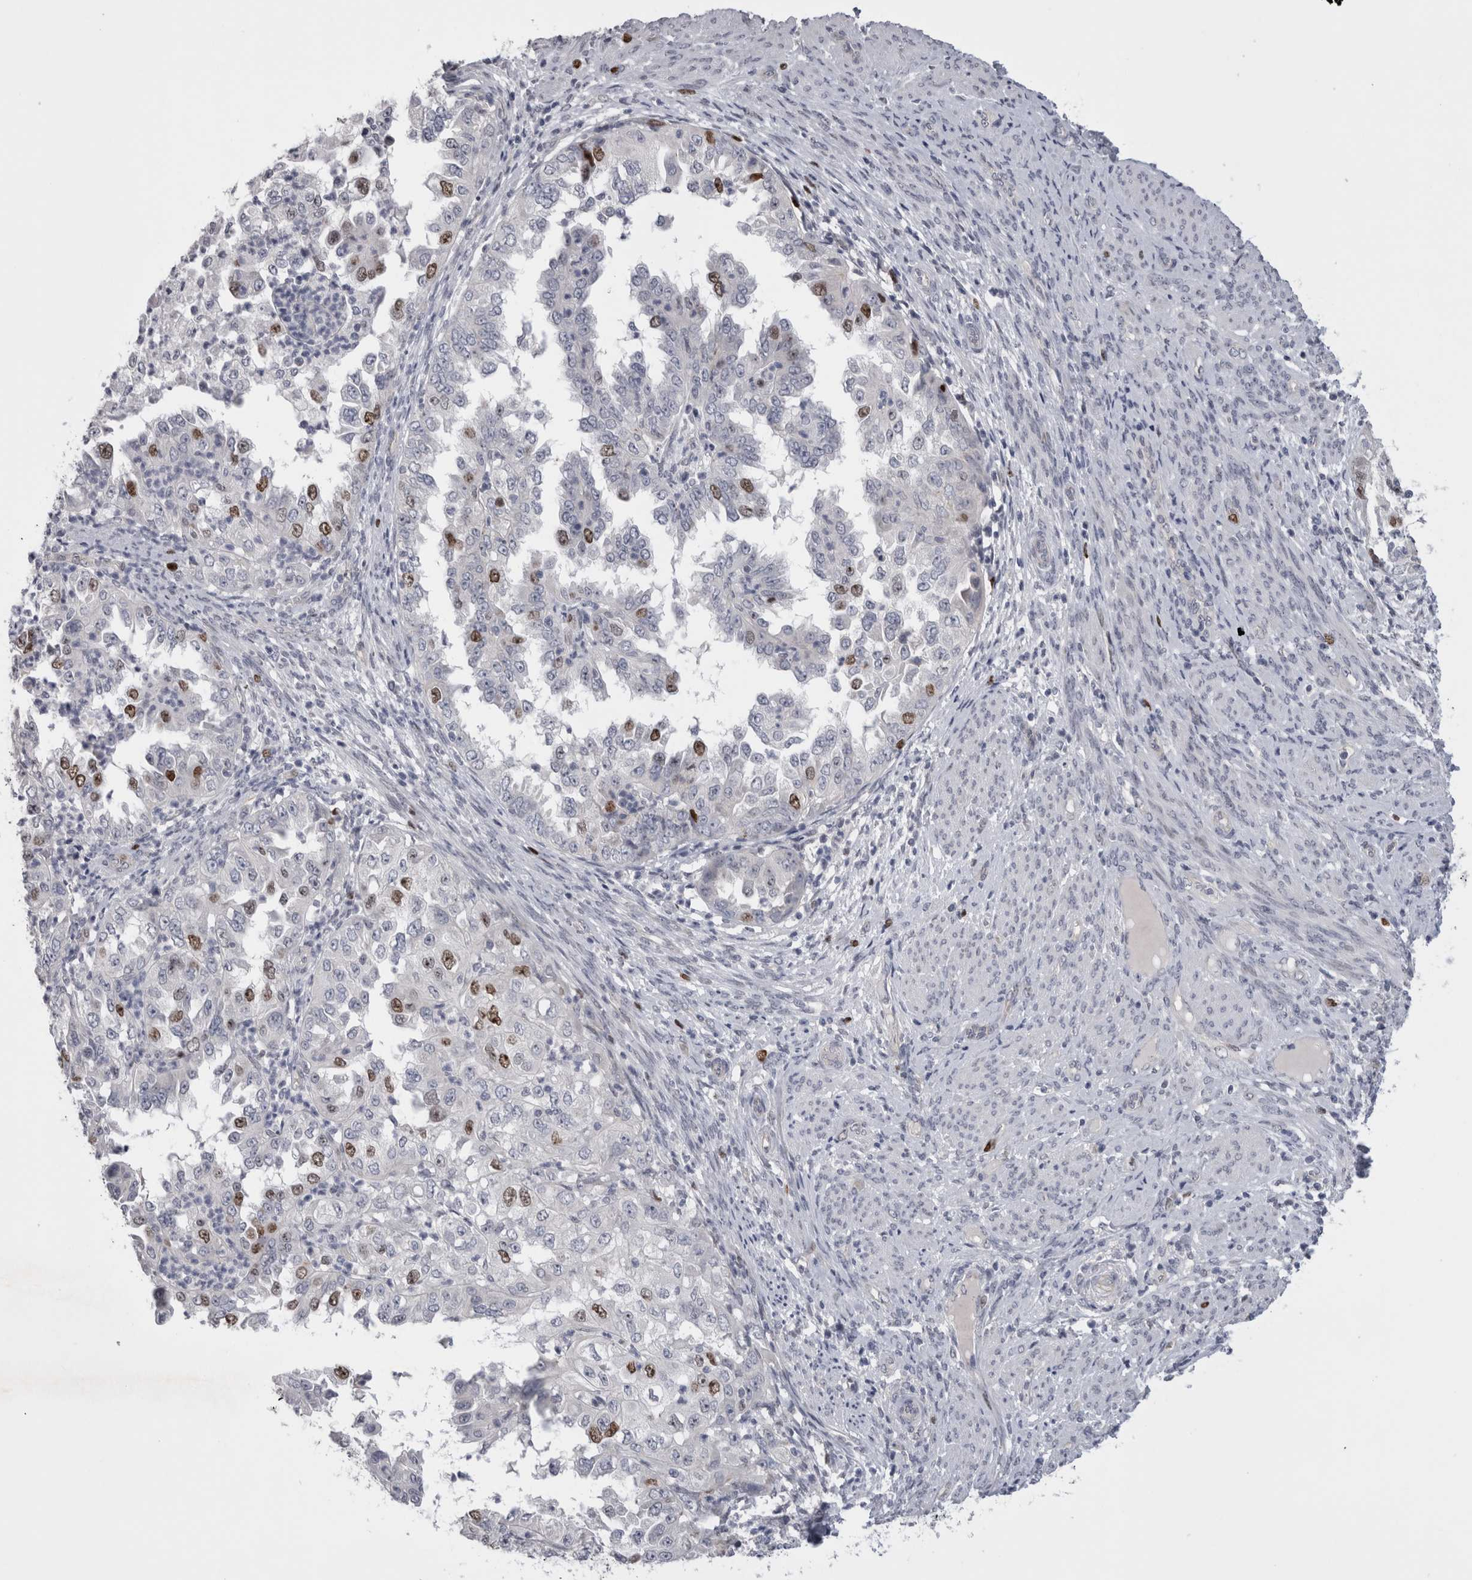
{"staining": {"intensity": "moderate", "quantity": "<25%", "location": "nuclear"}, "tissue": "endometrial cancer", "cell_type": "Tumor cells", "image_type": "cancer", "snomed": [{"axis": "morphology", "description": "Adenocarcinoma, NOS"}, {"axis": "topography", "description": "Endometrium"}], "caption": "A brown stain labels moderate nuclear expression of a protein in endometrial adenocarcinoma tumor cells.", "gene": "KIF18B", "patient": {"sex": "female", "age": 85}}